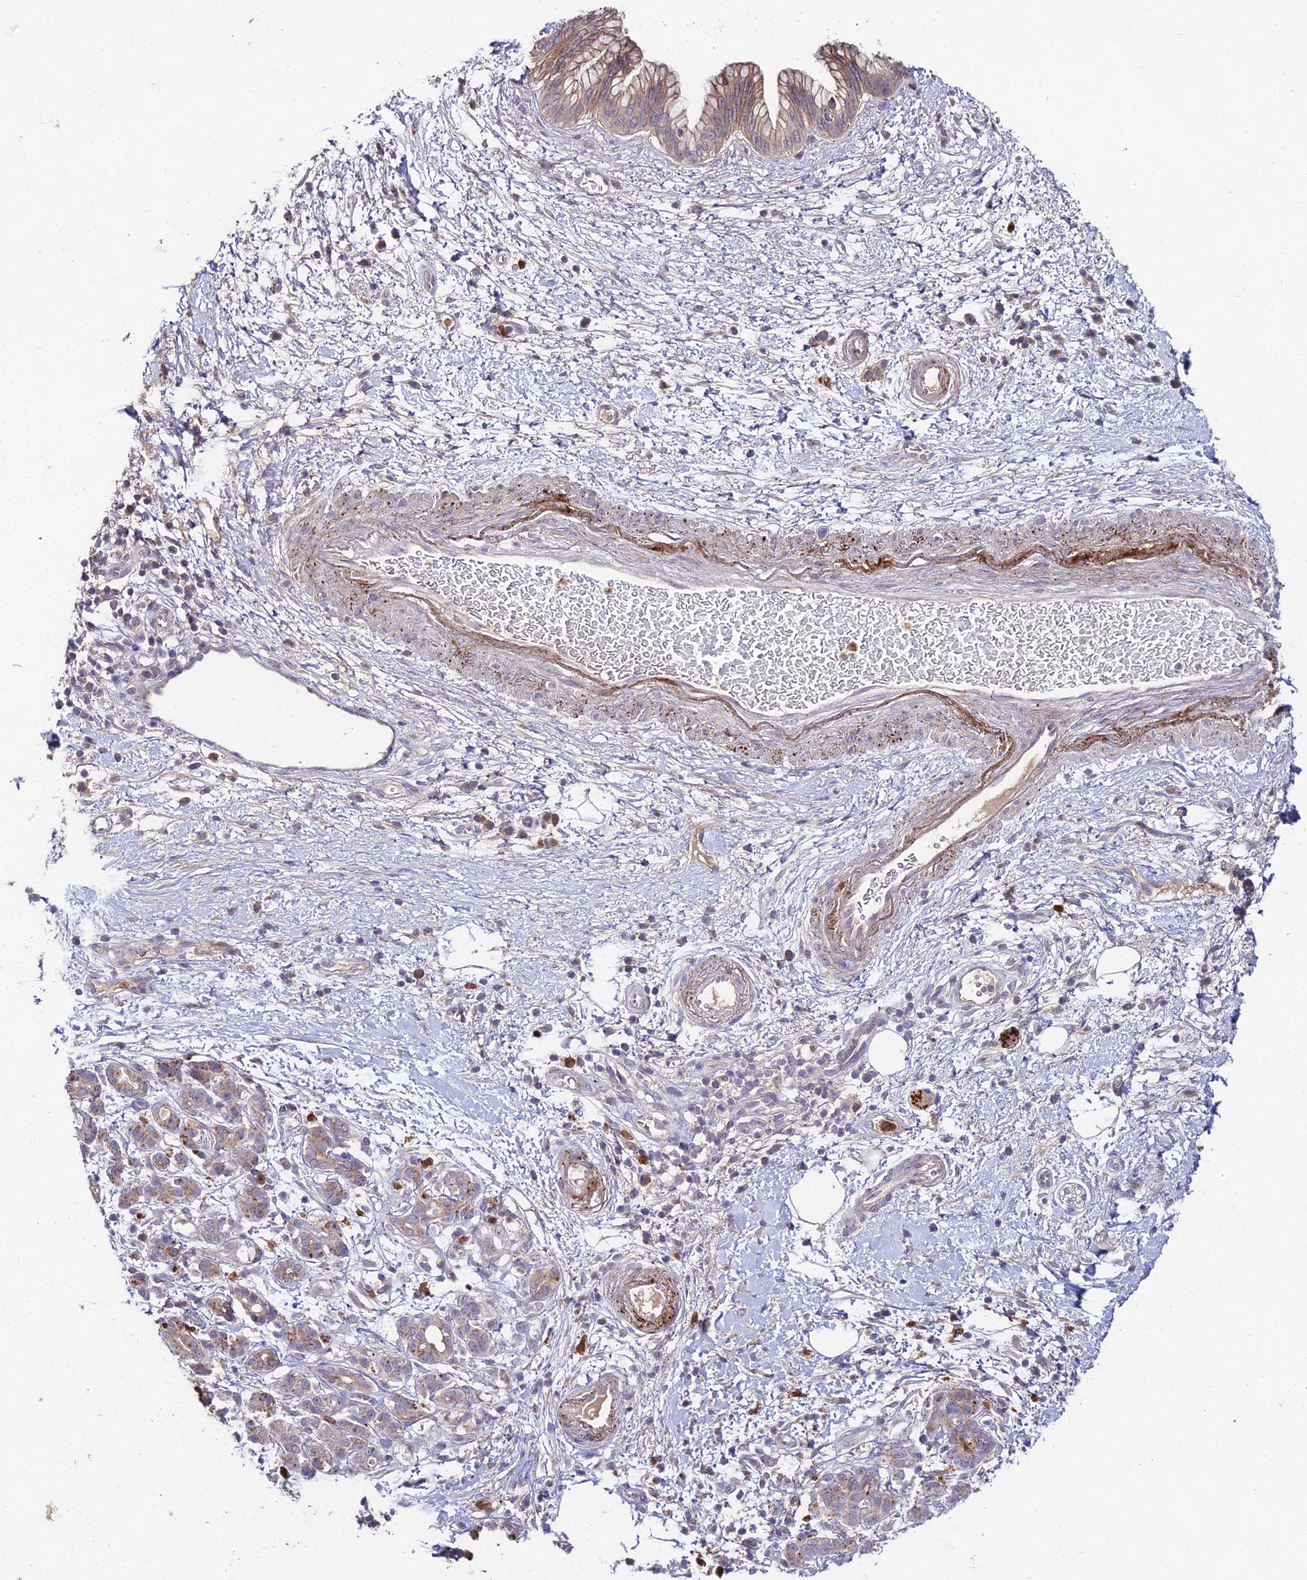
{"staining": {"intensity": "weak", "quantity": ">75%", "location": "cytoplasmic/membranous"}, "tissue": "pancreatic cancer", "cell_type": "Tumor cells", "image_type": "cancer", "snomed": [{"axis": "morphology", "description": "Adenocarcinoma, NOS"}, {"axis": "topography", "description": "Pancreas"}], "caption": "This image reveals adenocarcinoma (pancreatic) stained with immunohistochemistry to label a protein in brown. The cytoplasmic/membranous of tumor cells show weak positivity for the protein. Nuclei are counter-stained blue.", "gene": "EID2", "patient": {"sex": "female", "age": 73}}